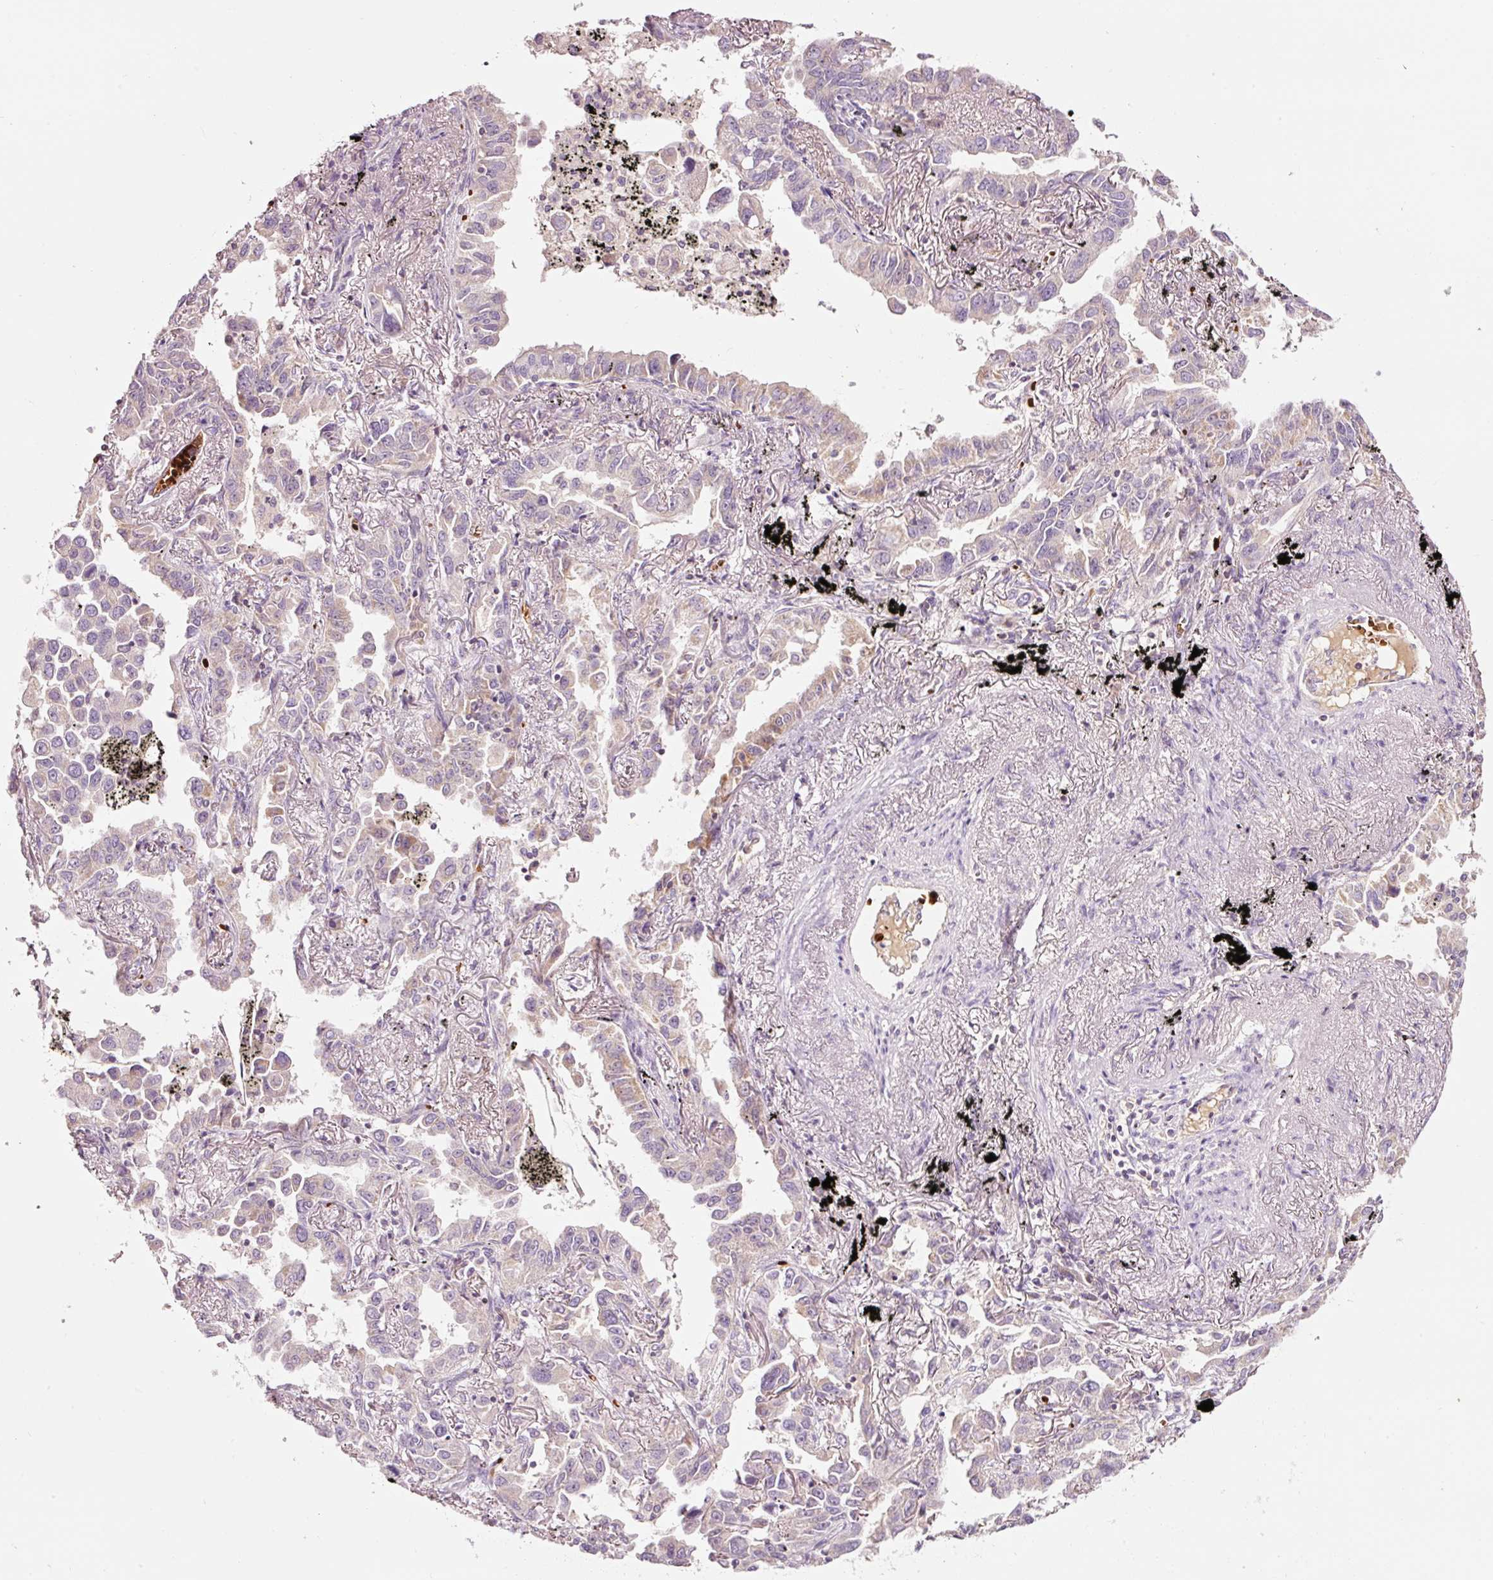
{"staining": {"intensity": "weak", "quantity": "<25%", "location": "cytoplasmic/membranous"}, "tissue": "lung cancer", "cell_type": "Tumor cells", "image_type": "cancer", "snomed": [{"axis": "morphology", "description": "Adenocarcinoma, NOS"}, {"axis": "topography", "description": "Lung"}], "caption": "Tumor cells are negative for brown protein staining in adenocarcinoma (lung).", "gene": "LDHAL6B", "patient": {"sex": "male", "age": 67}}